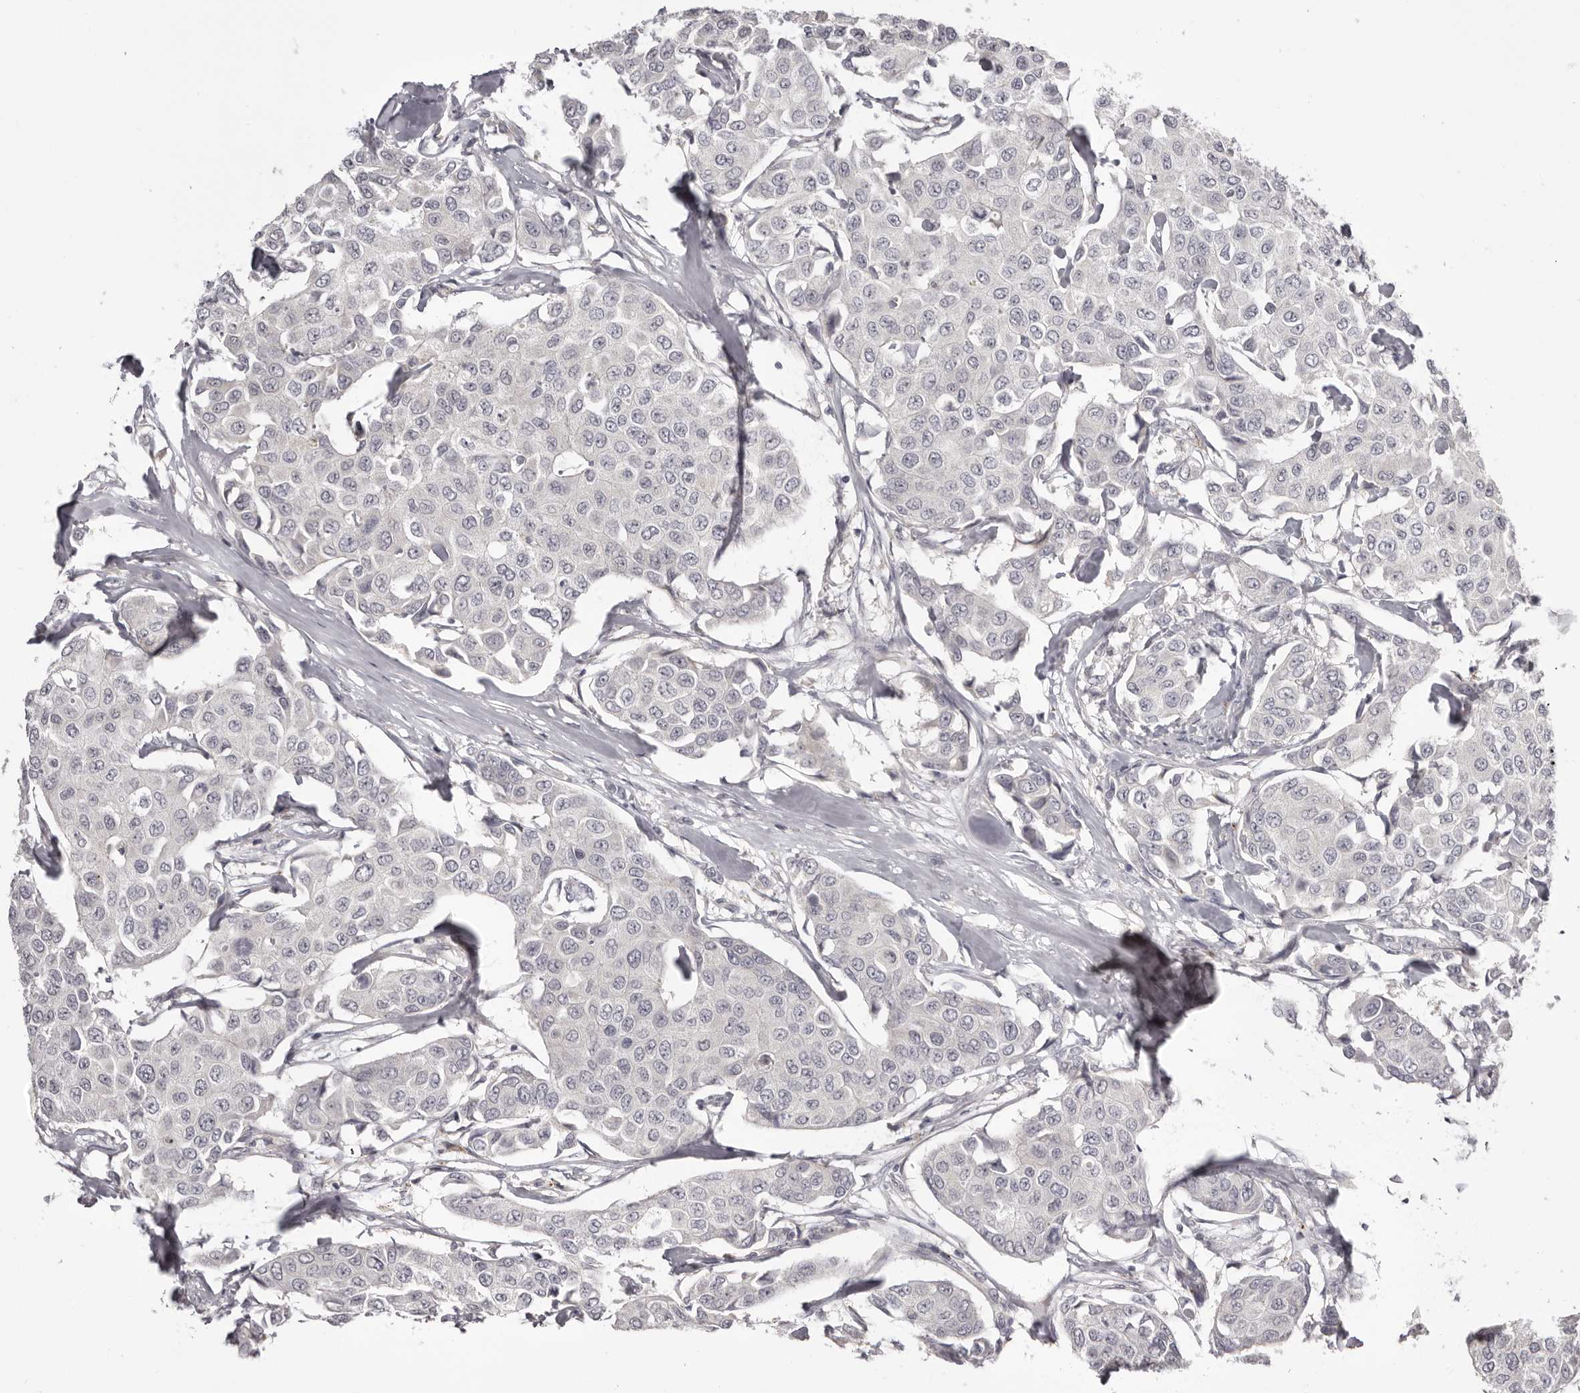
{"staining": {"intensity": "negative", "quantity": "none", "location": "none"}, "tissue": "breast cancer", "cell_type": "Tumor cells", "image_type": "cancer", "snomed": [{"axis": "morphology", "description": "Duct carcinoma"}, {"axis": "topography", "description": "Breast"}], "caption": "The immunohistochemistry (IHC) histopathology image has no significant positivity in tumor cells of breast cancer tissue. (DAB (3,3'-diaminobenzidine) immunohistochemistry (IHC) with hematoxylin counter stain).", "gene": "OTUD3", "patient": {"sex": "female", "age": 80}}